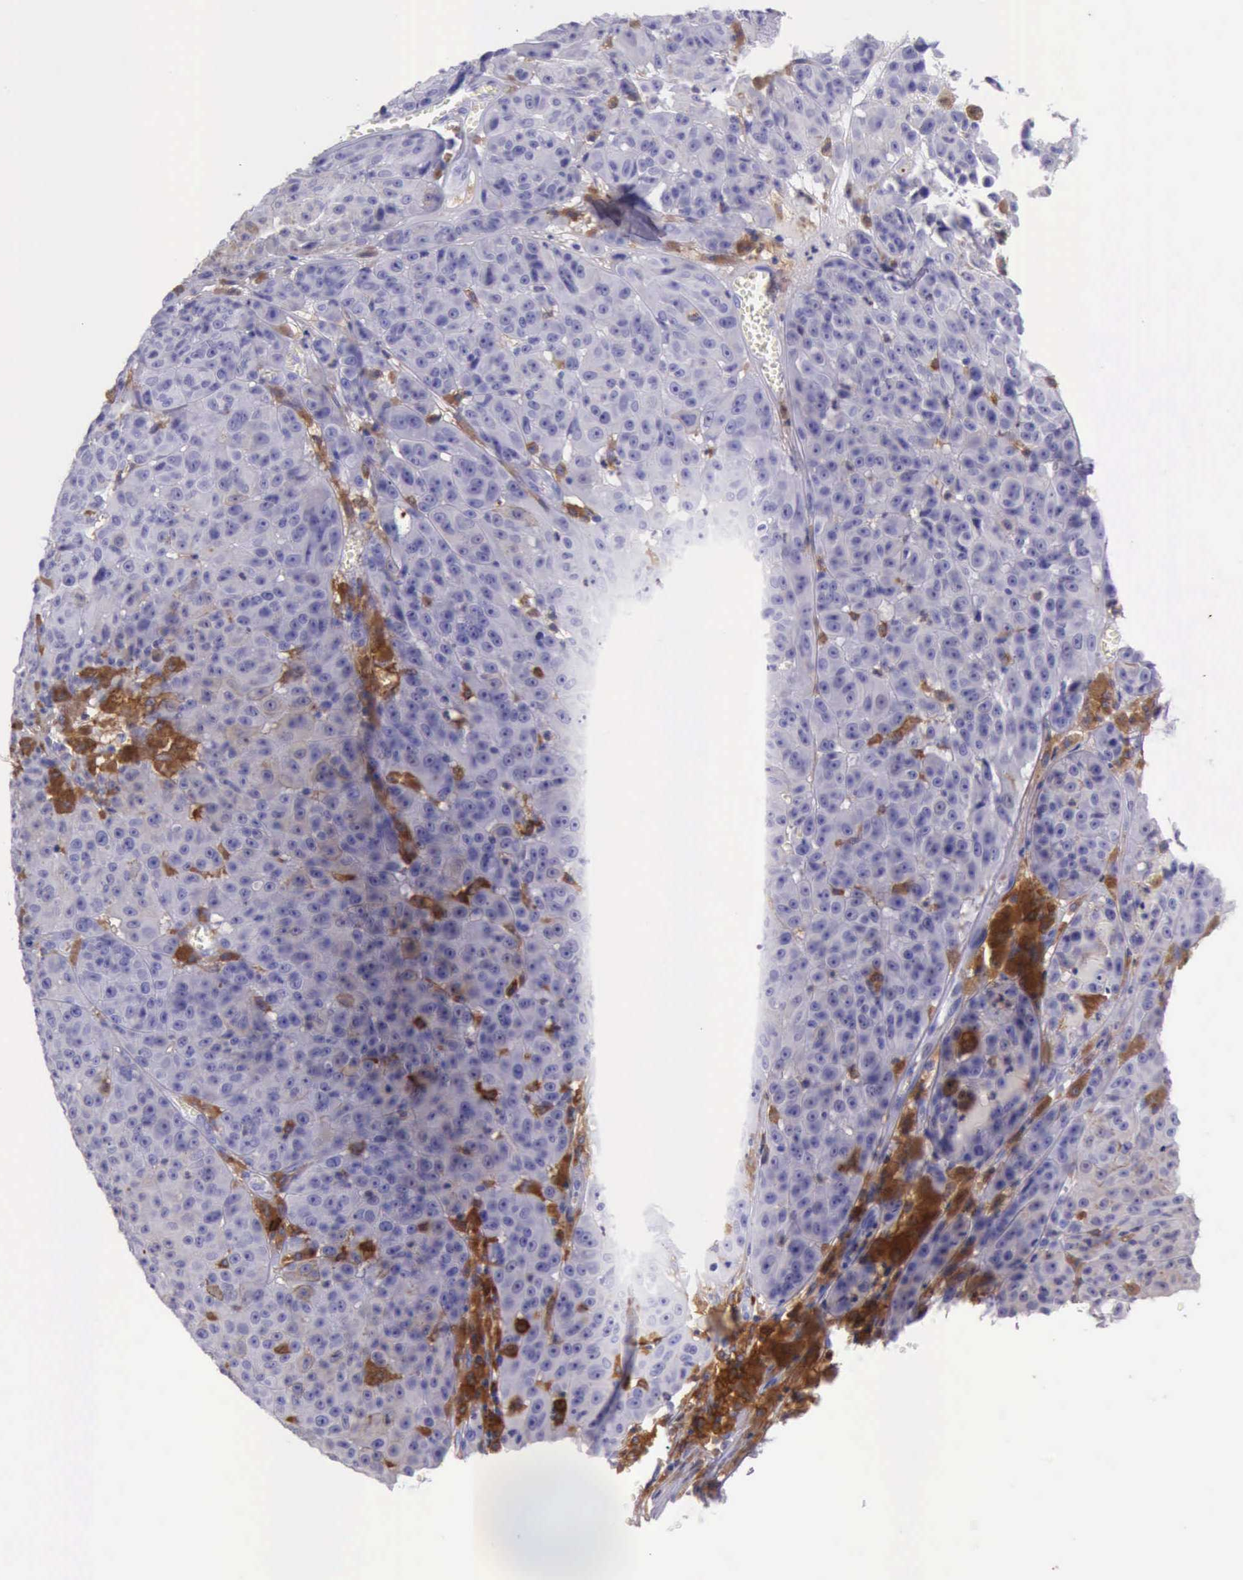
{"staining": {"intensity": "negative", "quantity": "none", "location": "none"}, "tissue": "melanoma", "cell_type": "Tumor cells", "image_type": "cancer", "snomed": [{"axis": "morphology", "description": "Malignant melanoma, NOS"}, {"axis": "topography", "description": "Skin"}], "caption": "An IHC micrograph of malignant melanoma is shown. There is no staining in tumor cells of malignant melanoma. (DAB immunohistochemistry with hematoxylin counter stain).", "gene": "BTK", "patient": {"sex": "male", "age": 64}}